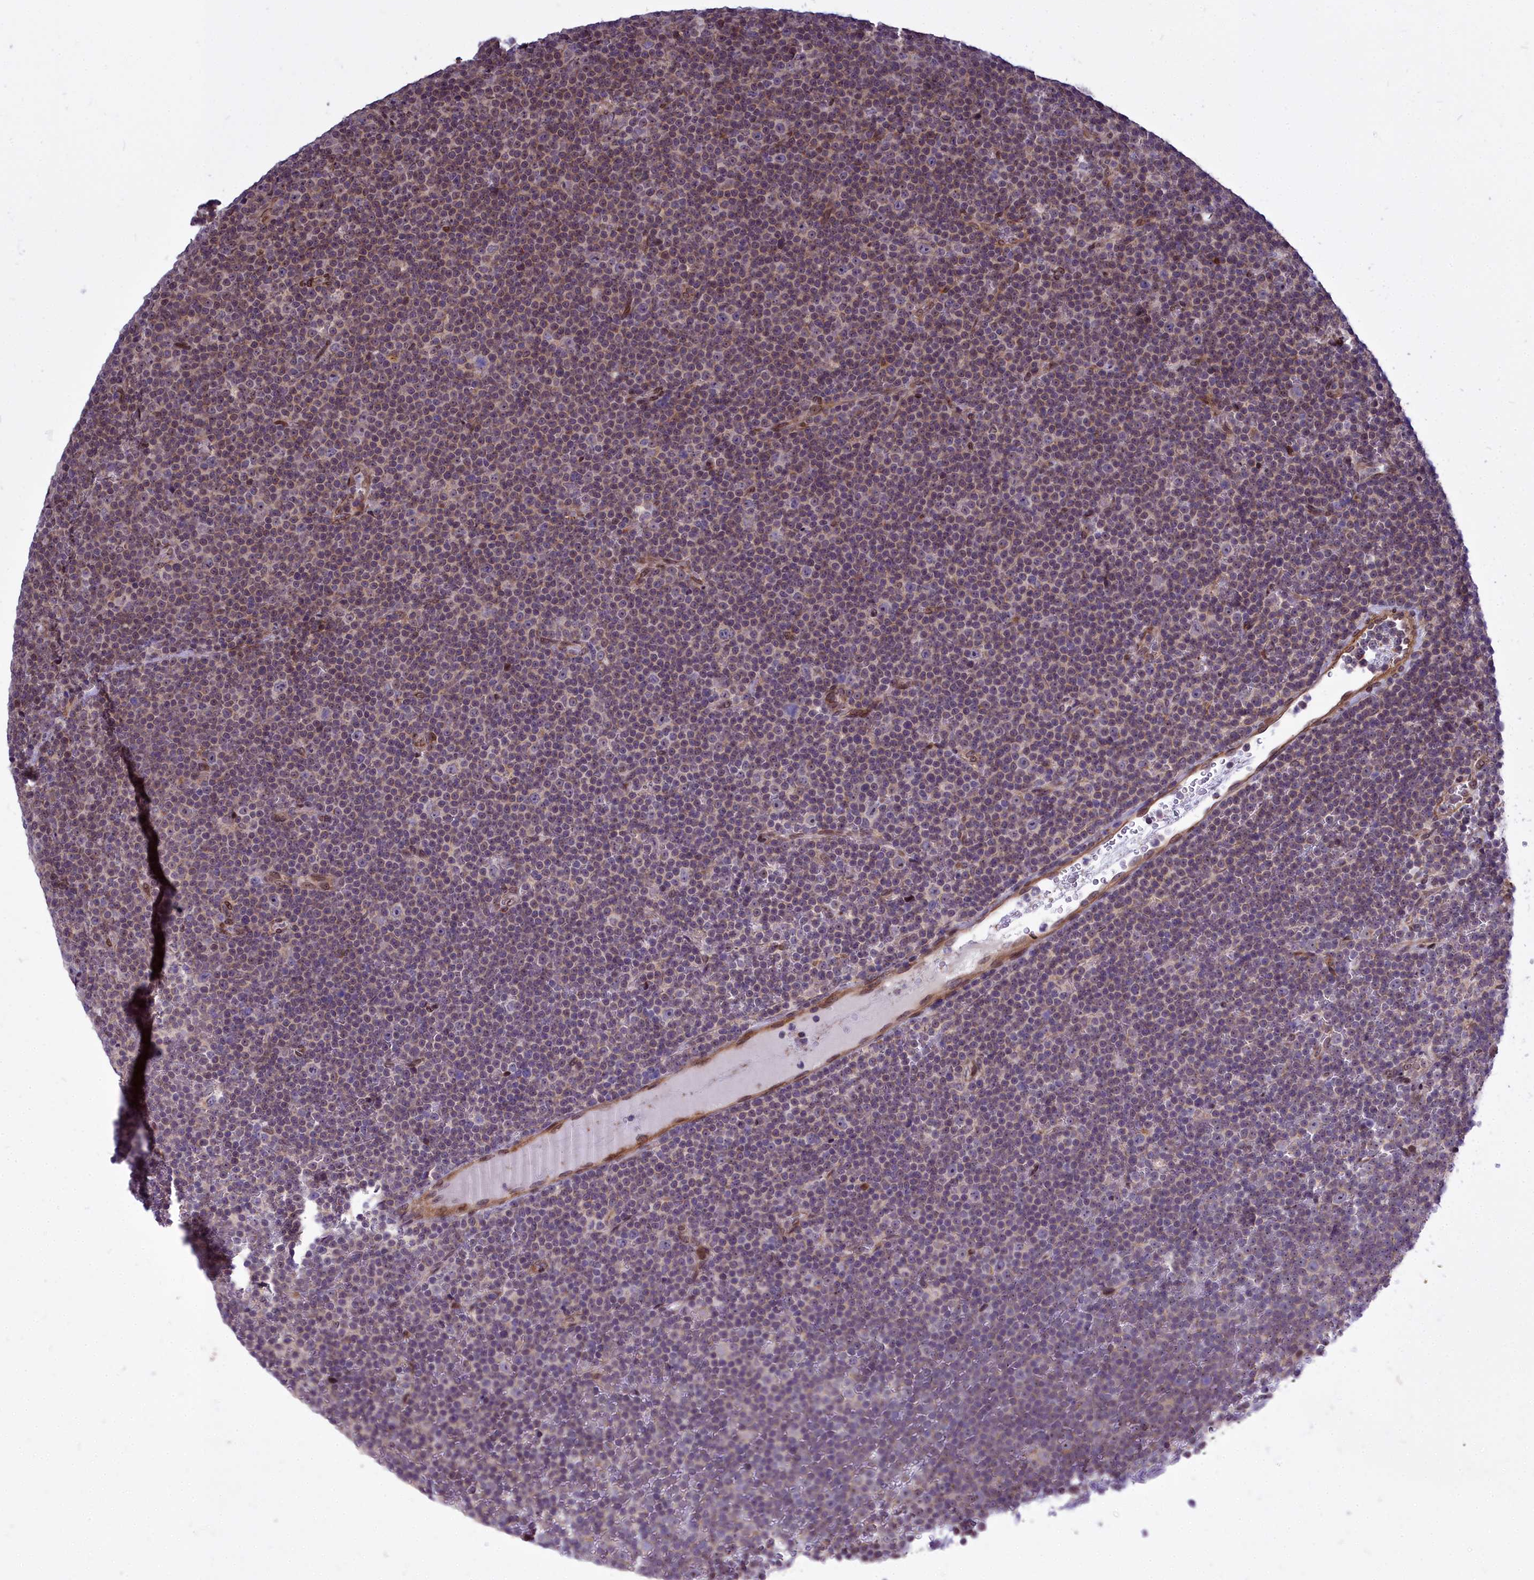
{"staining": {"intensity": "moderate", "quantity": "<25%", "location": "nuclear"}, "tissue": "lymphoma", "cell_type": "Tumor cells", "image_type": "cancer", "snomed": [{"axis": "morphology", "description": "Malignant lymphoma, non-Hodgkin's type, Low grade"}, {"axis": "topography", "description": "Lymph node"}], "caption": "DAB immunohistochemical staining of low-grade malignant lymphoma, non-Hodgkin's type demonstrates moderate nuclear protein positivity in approximately <25% of tumor cells.", "gene": "ABCB8", "patient": {"sex": "female", "age": 67}}